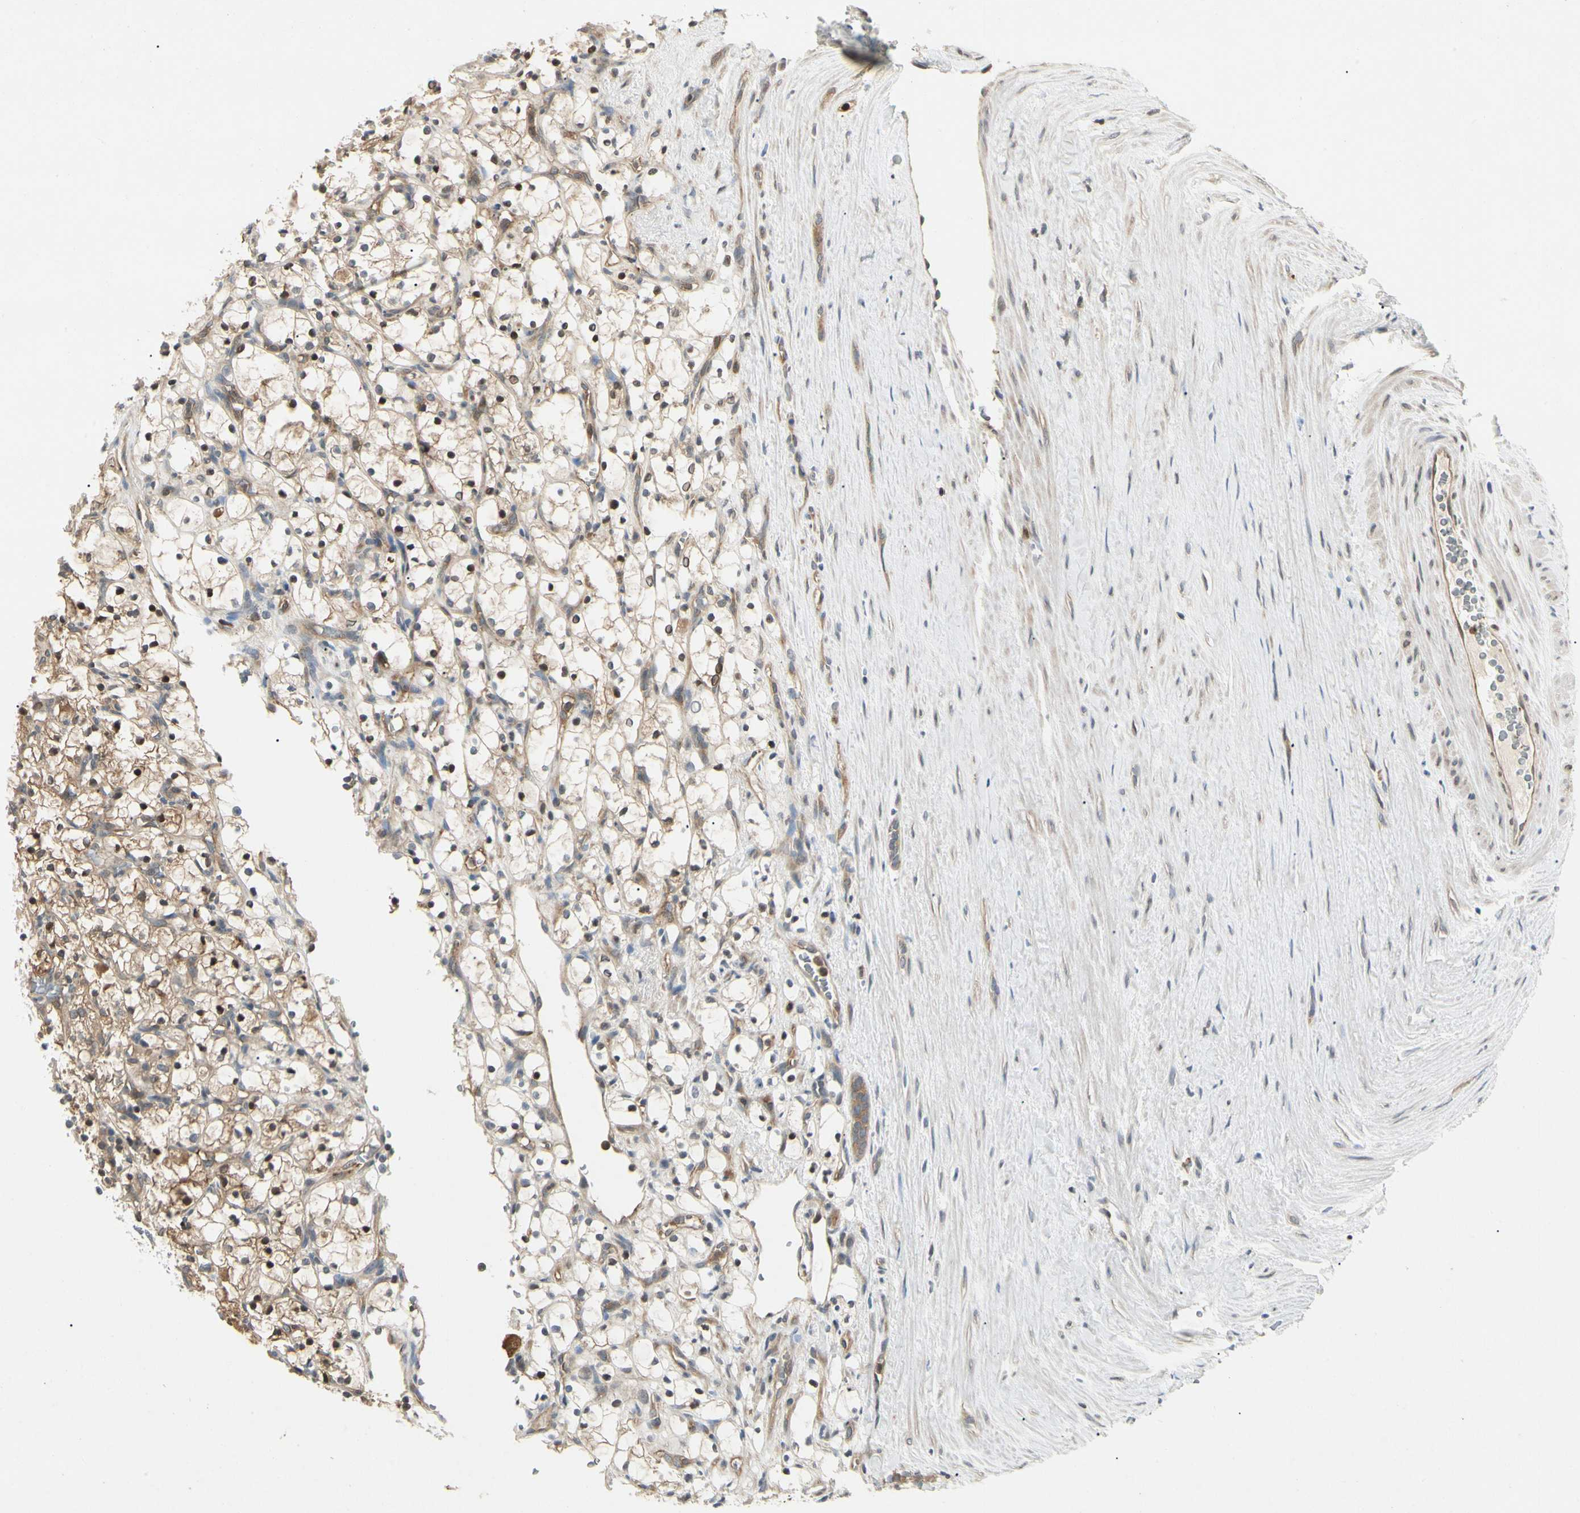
{"staining": {"intensity": "moderate", "quantity": "25%-75%", "location": "cytoplasmic/membranous"}, "tissue": "renal cancer", "cell_type": "Tumor cells", "image_type": "cancer", "snomed": [{"axis": "morphology", "description": "Adenocarcinoma, NOS"}, {"axis": "topography", "description": "Kidney"}], "caption": "Protein staining of renal adenocarcinoma tissue displays moderate cytoplasmic/membranous positivity in approximately 25%-75% of tumor cells. Nuclei are stained in blue.", "gene": "YWHAQ", "patient": {"sex": "female", "age": 69}}